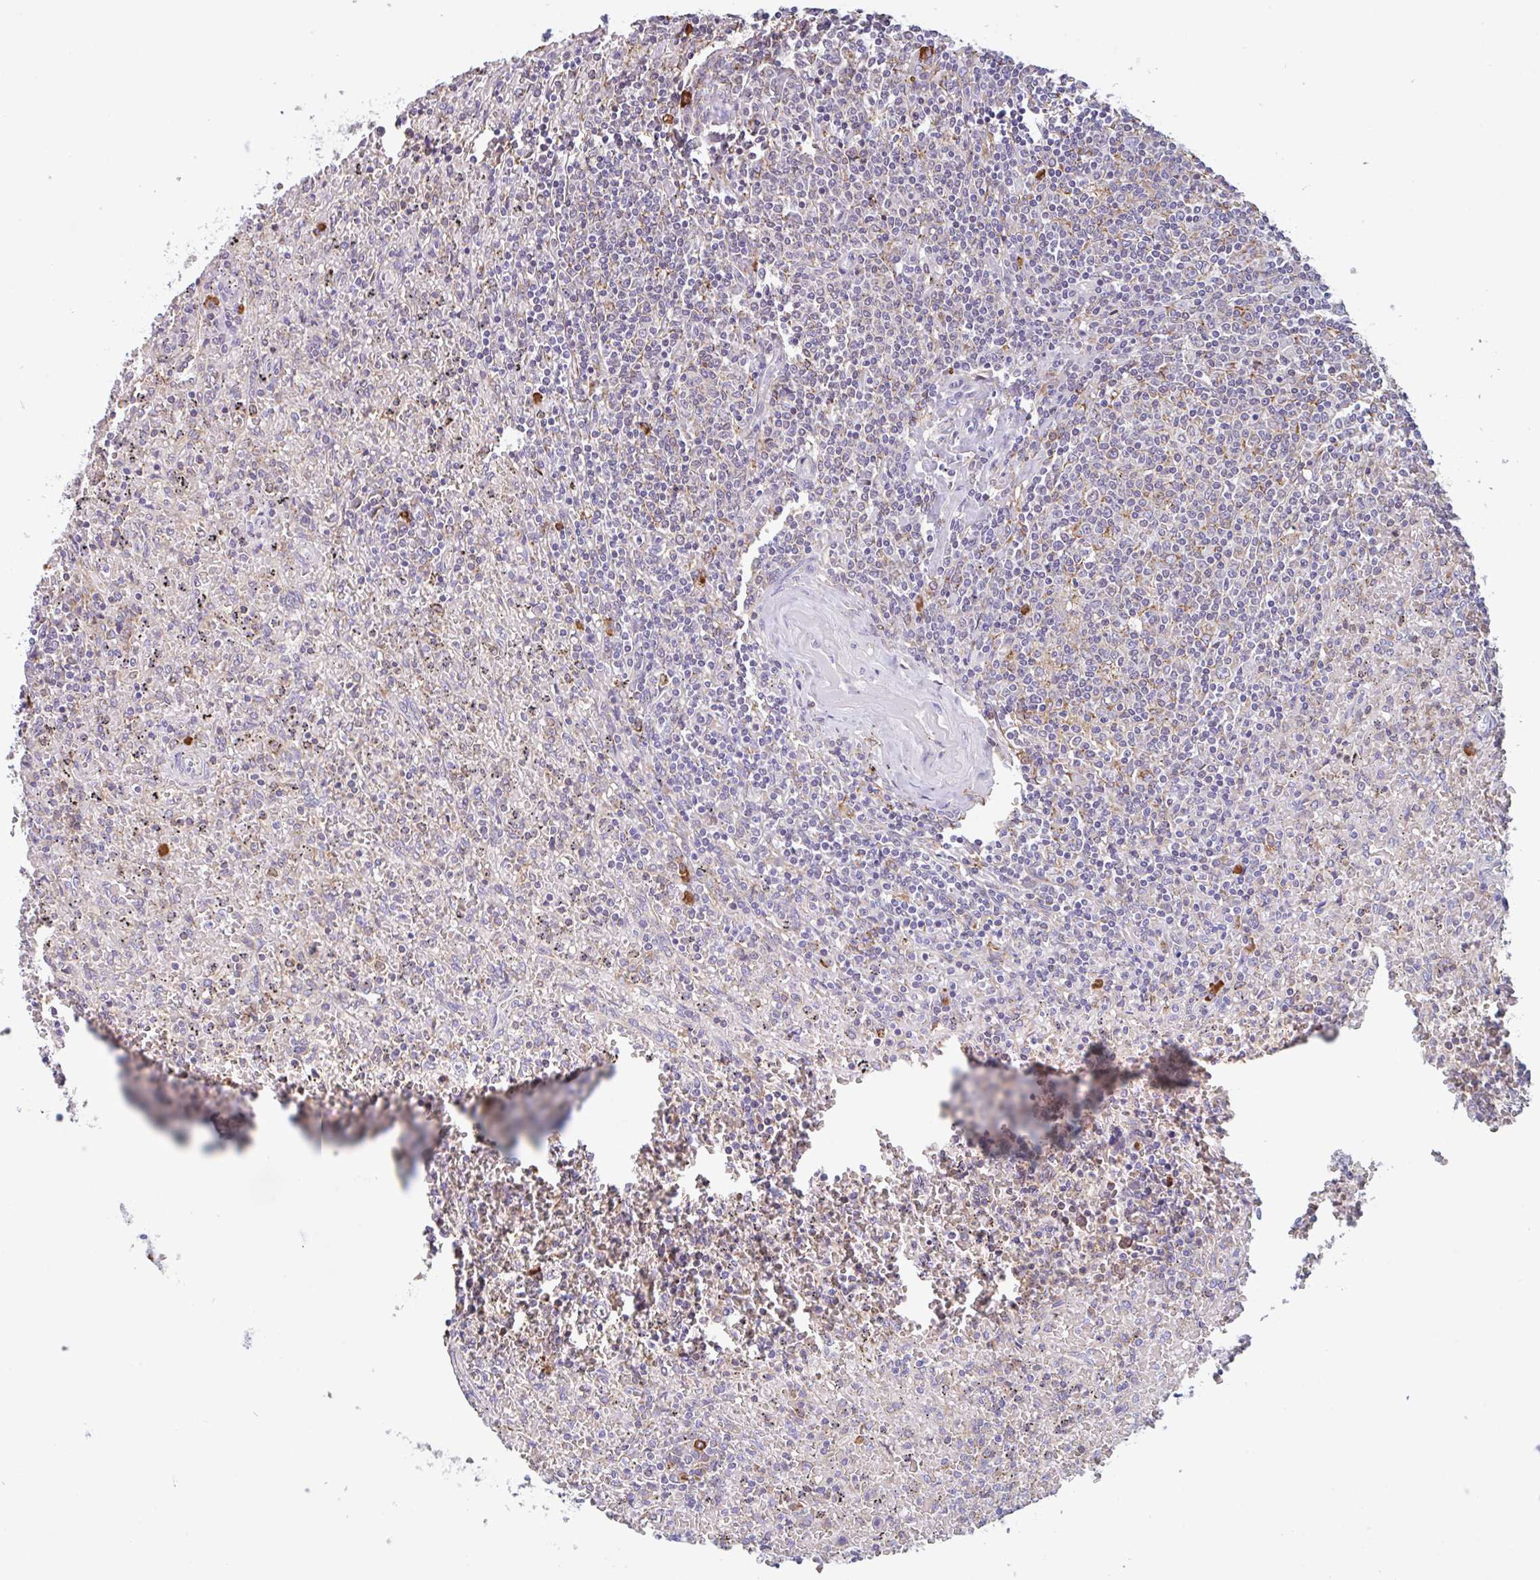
{"staining": {"intensity": "negative", "quantity": "none", "location": "none"}, "tissue": "lymphoma", "cell_type": "Tumor cells", "image_type": "cancer", "snomed": [{"axis": "morphology", "description": "Malignant lymphoma, non-Hodgkin's type, Low grade"}, {"axis": "topography", "description": "Spleen"}], "caption": "Histopathology image shows no protein expression in tumor cells of low-grade malignant lymphoma, non-Hodgkin's type tissue. The staining was performed using DAB to visualize the protein expression in brown, while the nuclei were stained in blue with hematoxylin (Magnification: 20x).", "gene": "DOK4", "patient": {"sex": "female", "age": 64}}